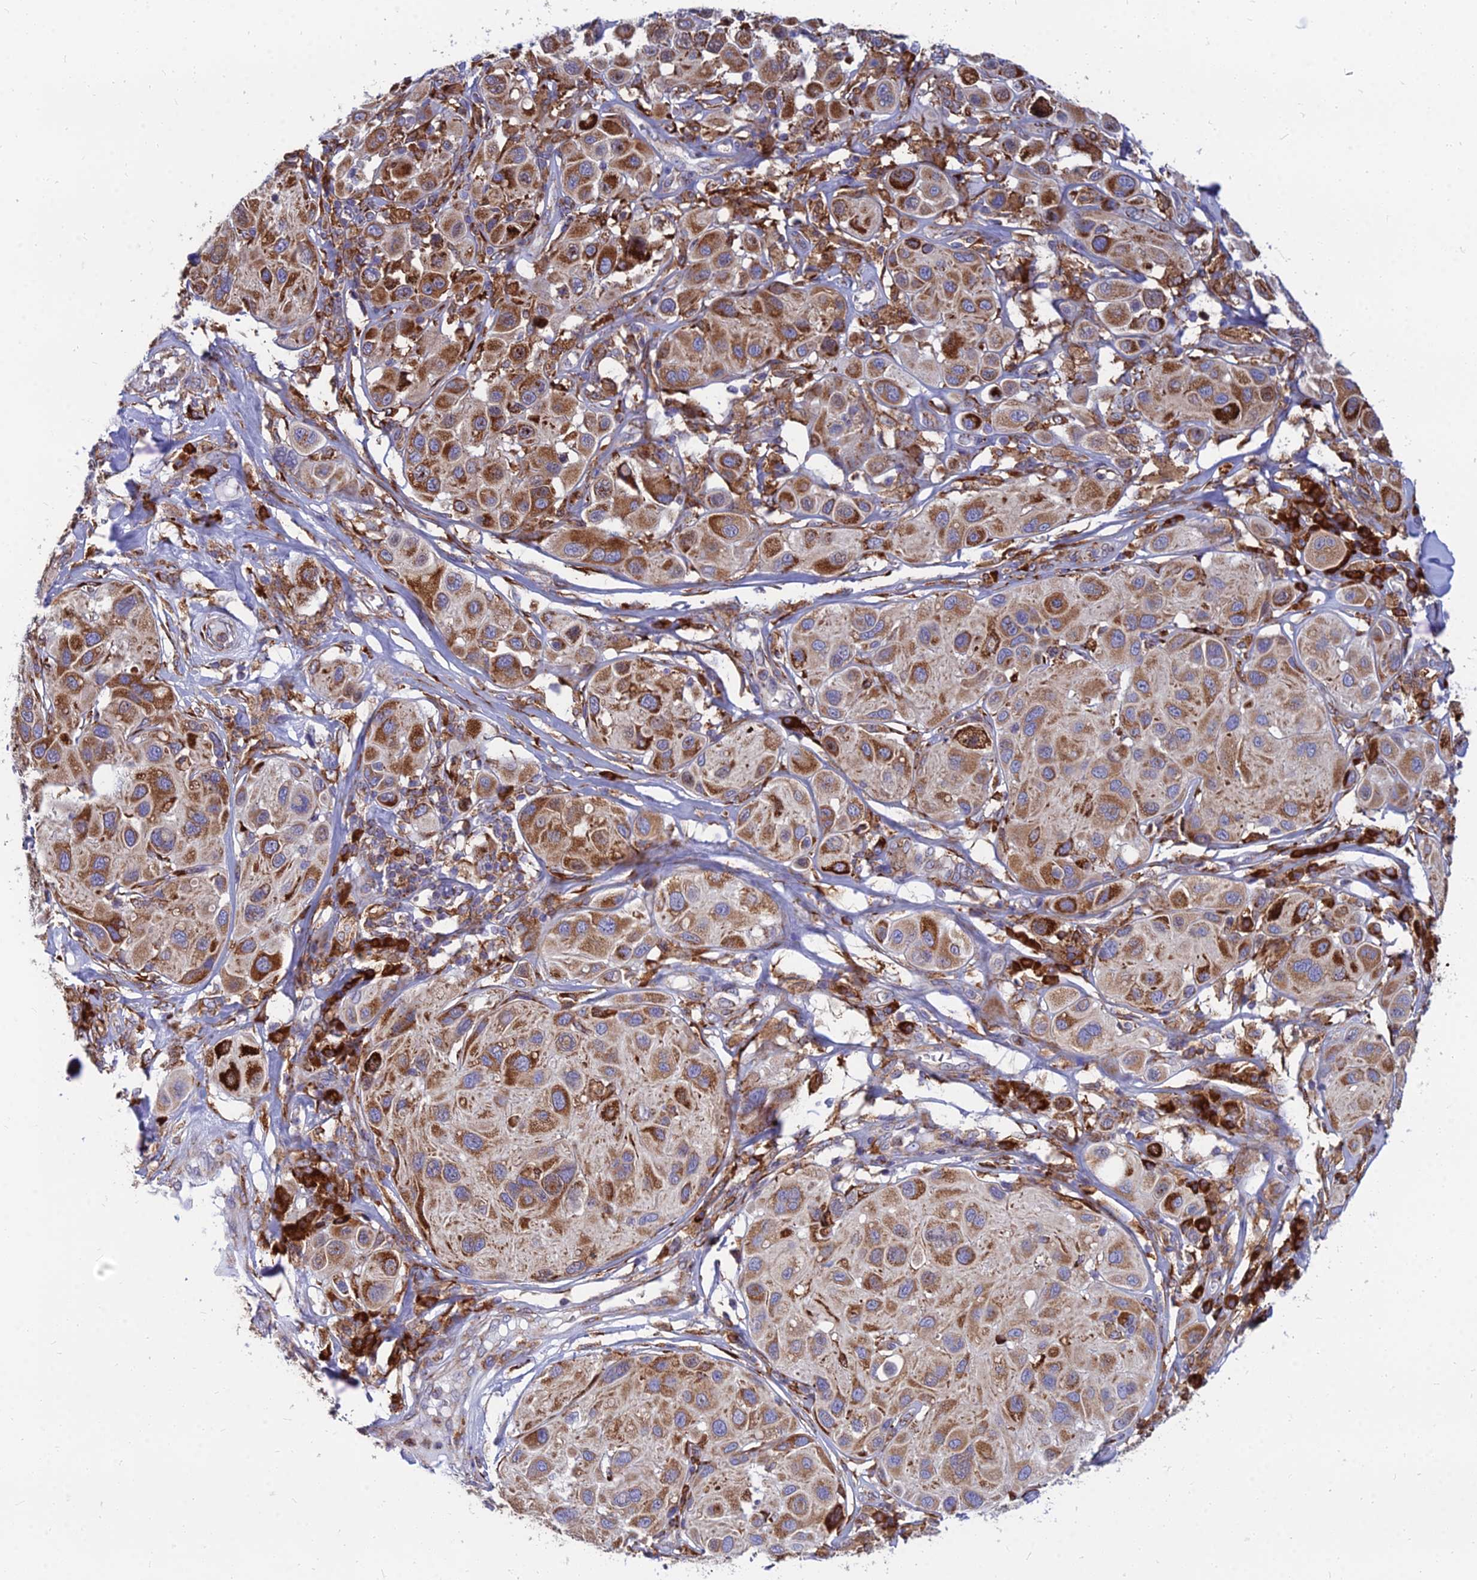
{"staining": {"intensity": "moderate", "quantity": ">75%", "location": "cytoplasmic/membranous"}, "tissue": "melanoma", "cell_type": "Tumor cells", "image_type": "cancer", "snomed": [{"axis": "morphology", "description": "Malignant melanoma, Metastatic site"}, {"axis": "topography", "description": "Skin"}], "caption": "IHC of human melanoma demonstrates medium levels of moderate cytoplasmic/membranous positivity in about >75% of tumor cells. Immunohistochemistry stains the protein of interest in brown and the nuclei are stained blue.", "gene": "CCT6B", "patient": {"sex": "male", "age": 41}}